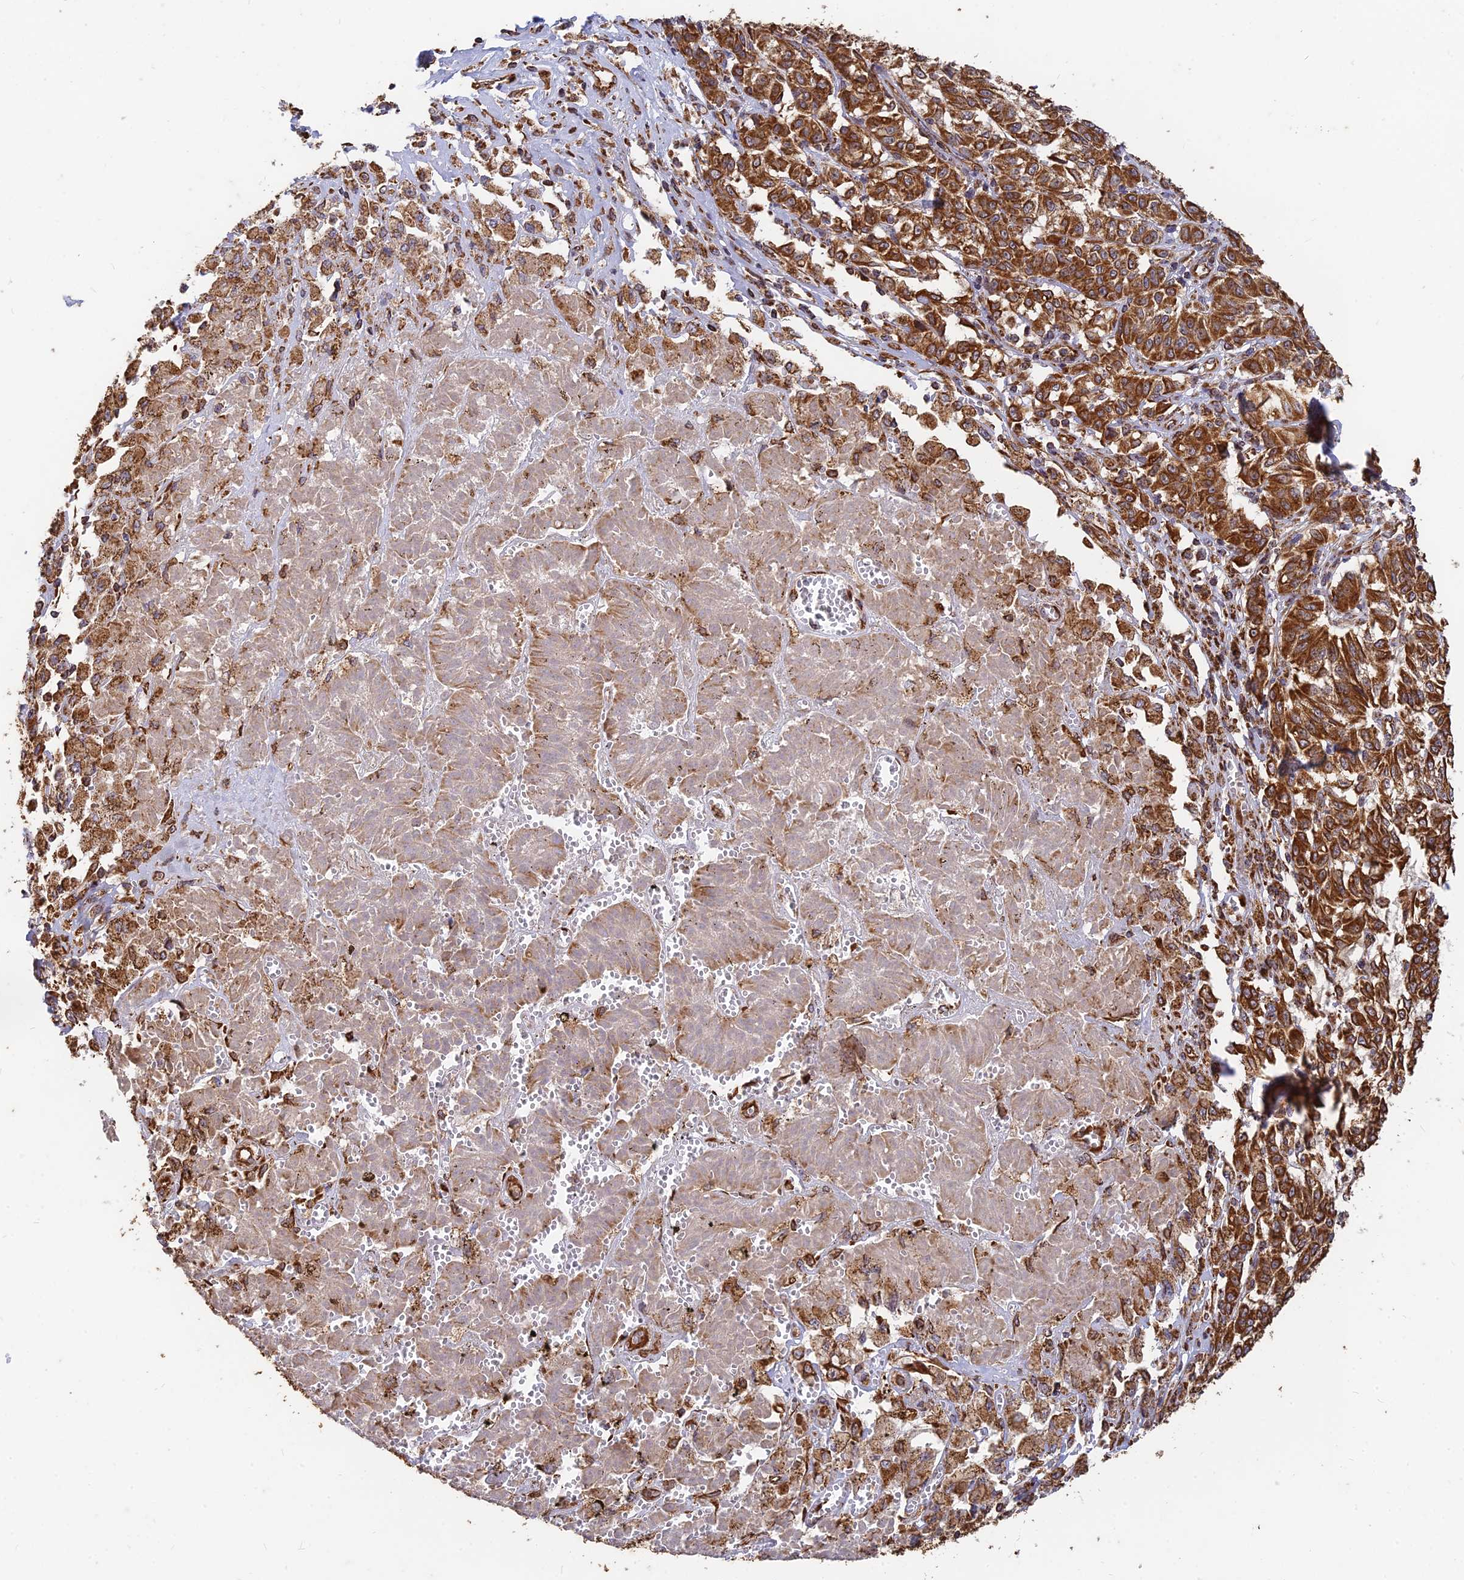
{"staining": {"intensity": "strong", "quantity": ">75%", "location": "cytoplasmic/membranous"}, "tissue": "melanoma", "cell_type": "Tumor cells", "image_type": "cancer", "snomed": [{"axis": "morphology", "description": "Malignant melanoma, NOS"}, {"axis": "topography", "description": "Skin"}], "caption": "This is an image of immunohistochemistry (IHC) staining of malignant melanoma, which shows strong expression in the cytoplasmic/membranous of tumor cells.", "gene": "DSTYK", "patient": {"sex": "female", "age": 72}}